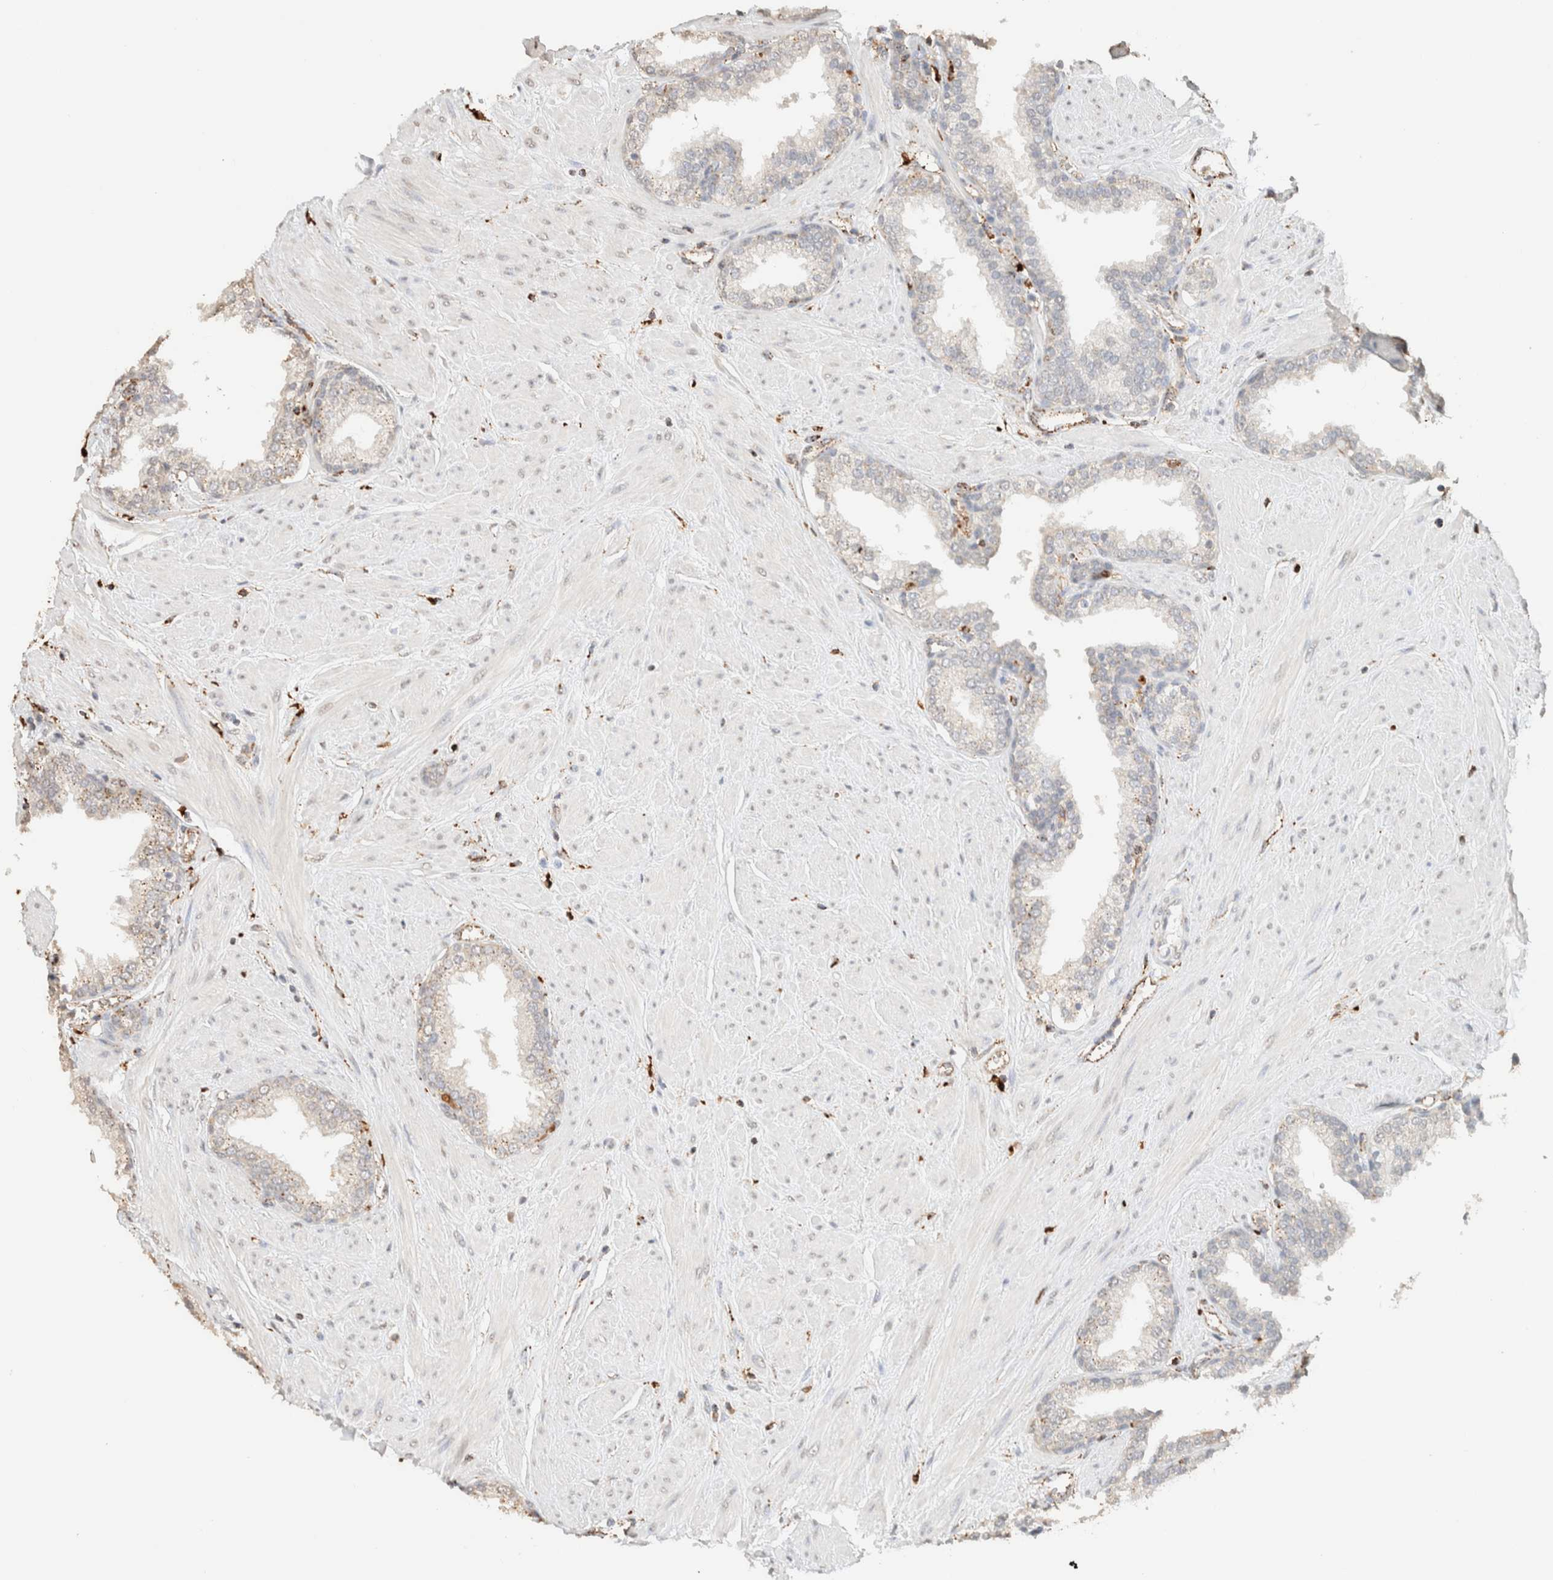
{"staining": {"intensity": "weak", "quantity": "<25%", "location": "cytoplasmic/membranous"}, "tissue": "prostate", "cell_type": "Glandular cells", "image_type": "normal", "snomed": [{"axis": "morphology", "description": "Normal tissue, NOS"}, {"axis": "topography", "description": "Prostate"}], "caption": "This micrograph is of normal prostate stained with immunohistochemistry to label a protein in brown with the nuclei are counter-stained blue. There is no staining in glandular cells. The staining is performed using DAB (3,3'-diaminobenzidine) brown chromogen with nuclei counter-stained in using hematoxylin.", "gene": "CTSC", "patient": {"sex": "male", "age": 51}}